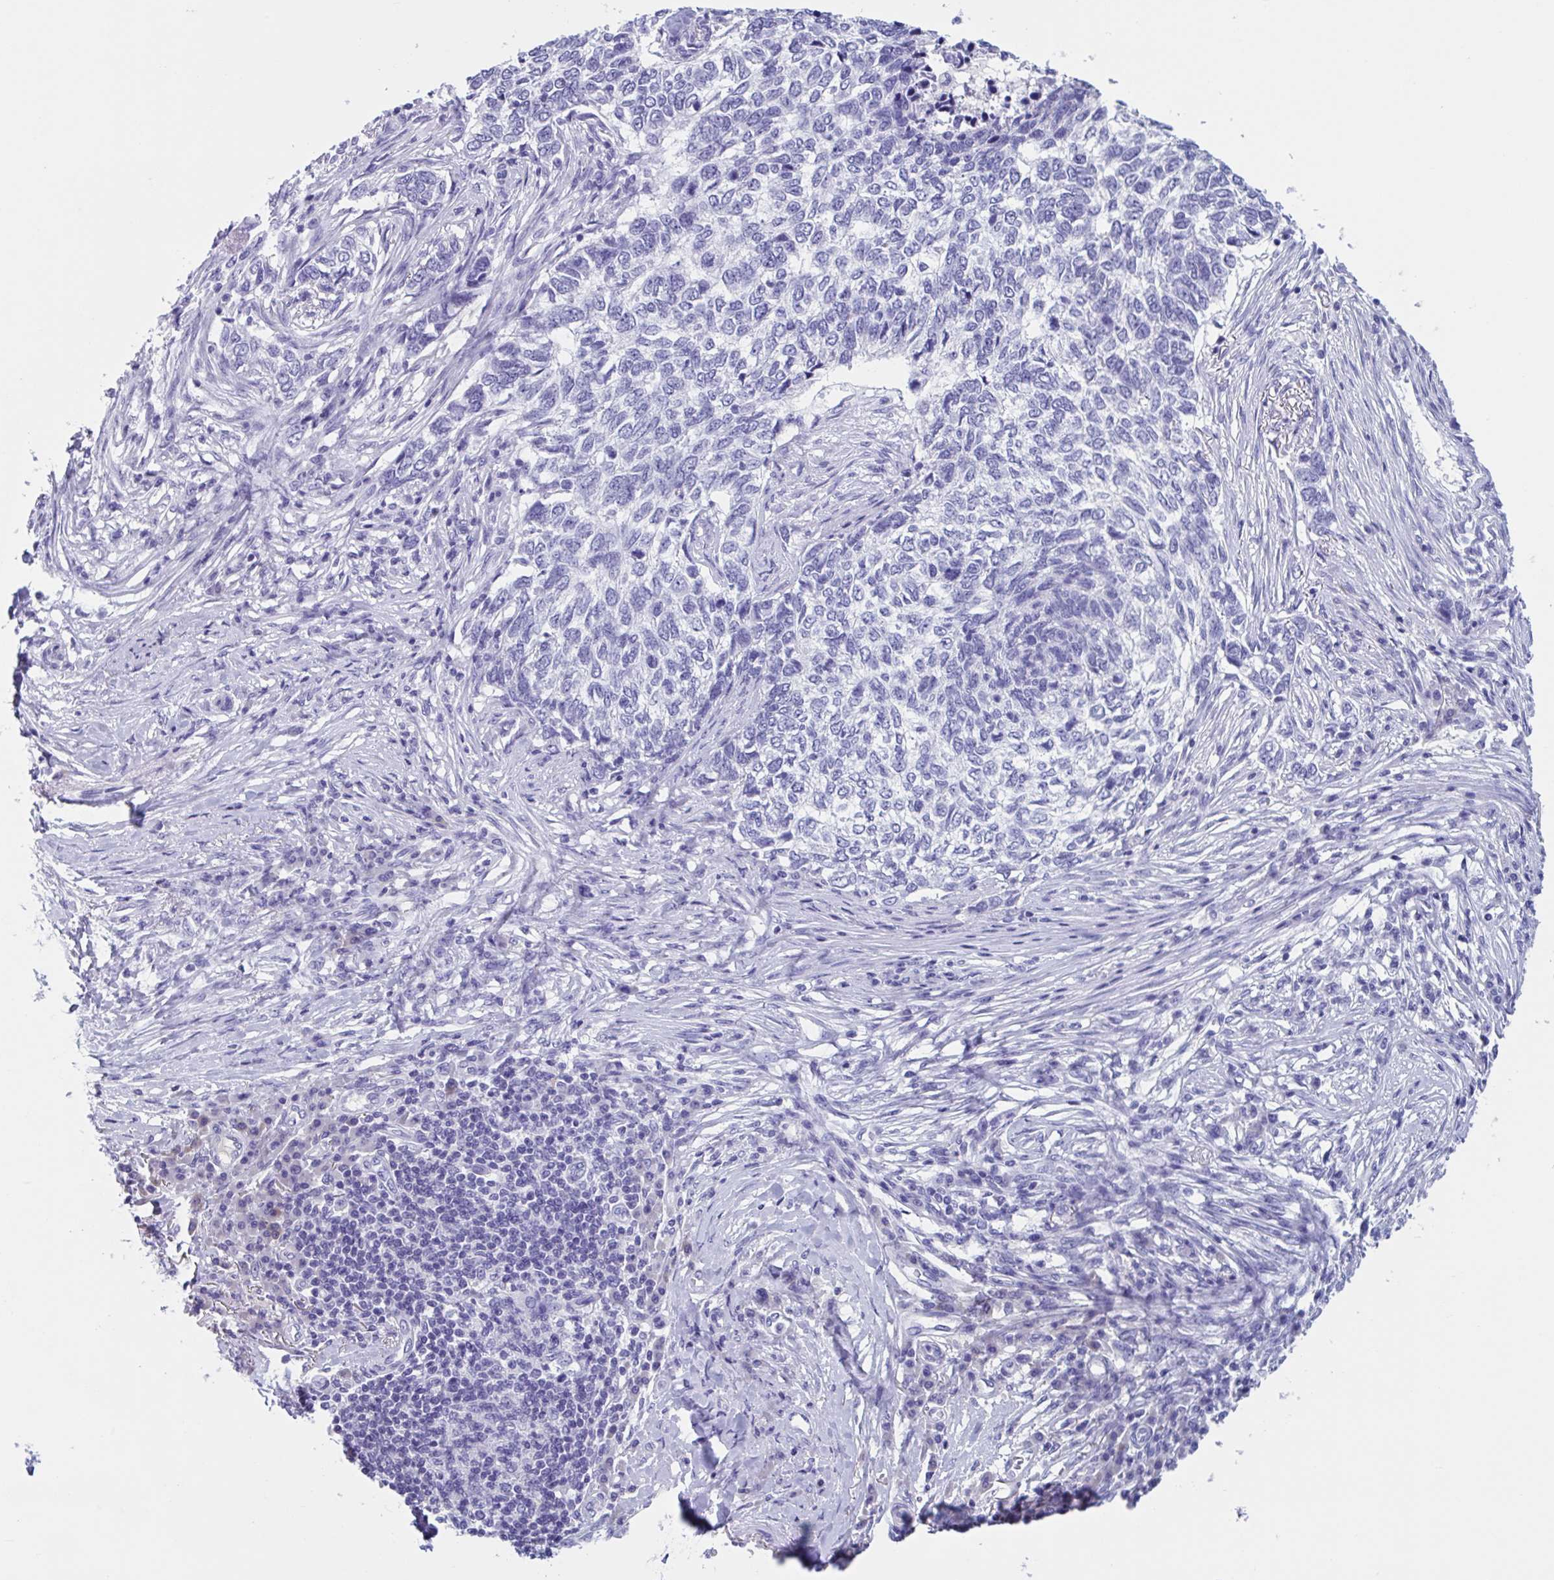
{"staining": {"intensity": "negative", "quantity": "none", "location": "none"}, "tissue": "skin cancer", "cell_type": "Tumor cells", "image_type": "cancer", "snomed": [{"axis": "morphology", "description": "Basal cell carcinoma"}, {"axis": "topography", "description": "Skin"}], "caption": "This is an immunohistochemistry (IHC) histopathology image of basal cell carcinoma (skin). There is no expression in tumor cells.", "gene": "USP35", "patient": {"sex": "female", "age": 65}}